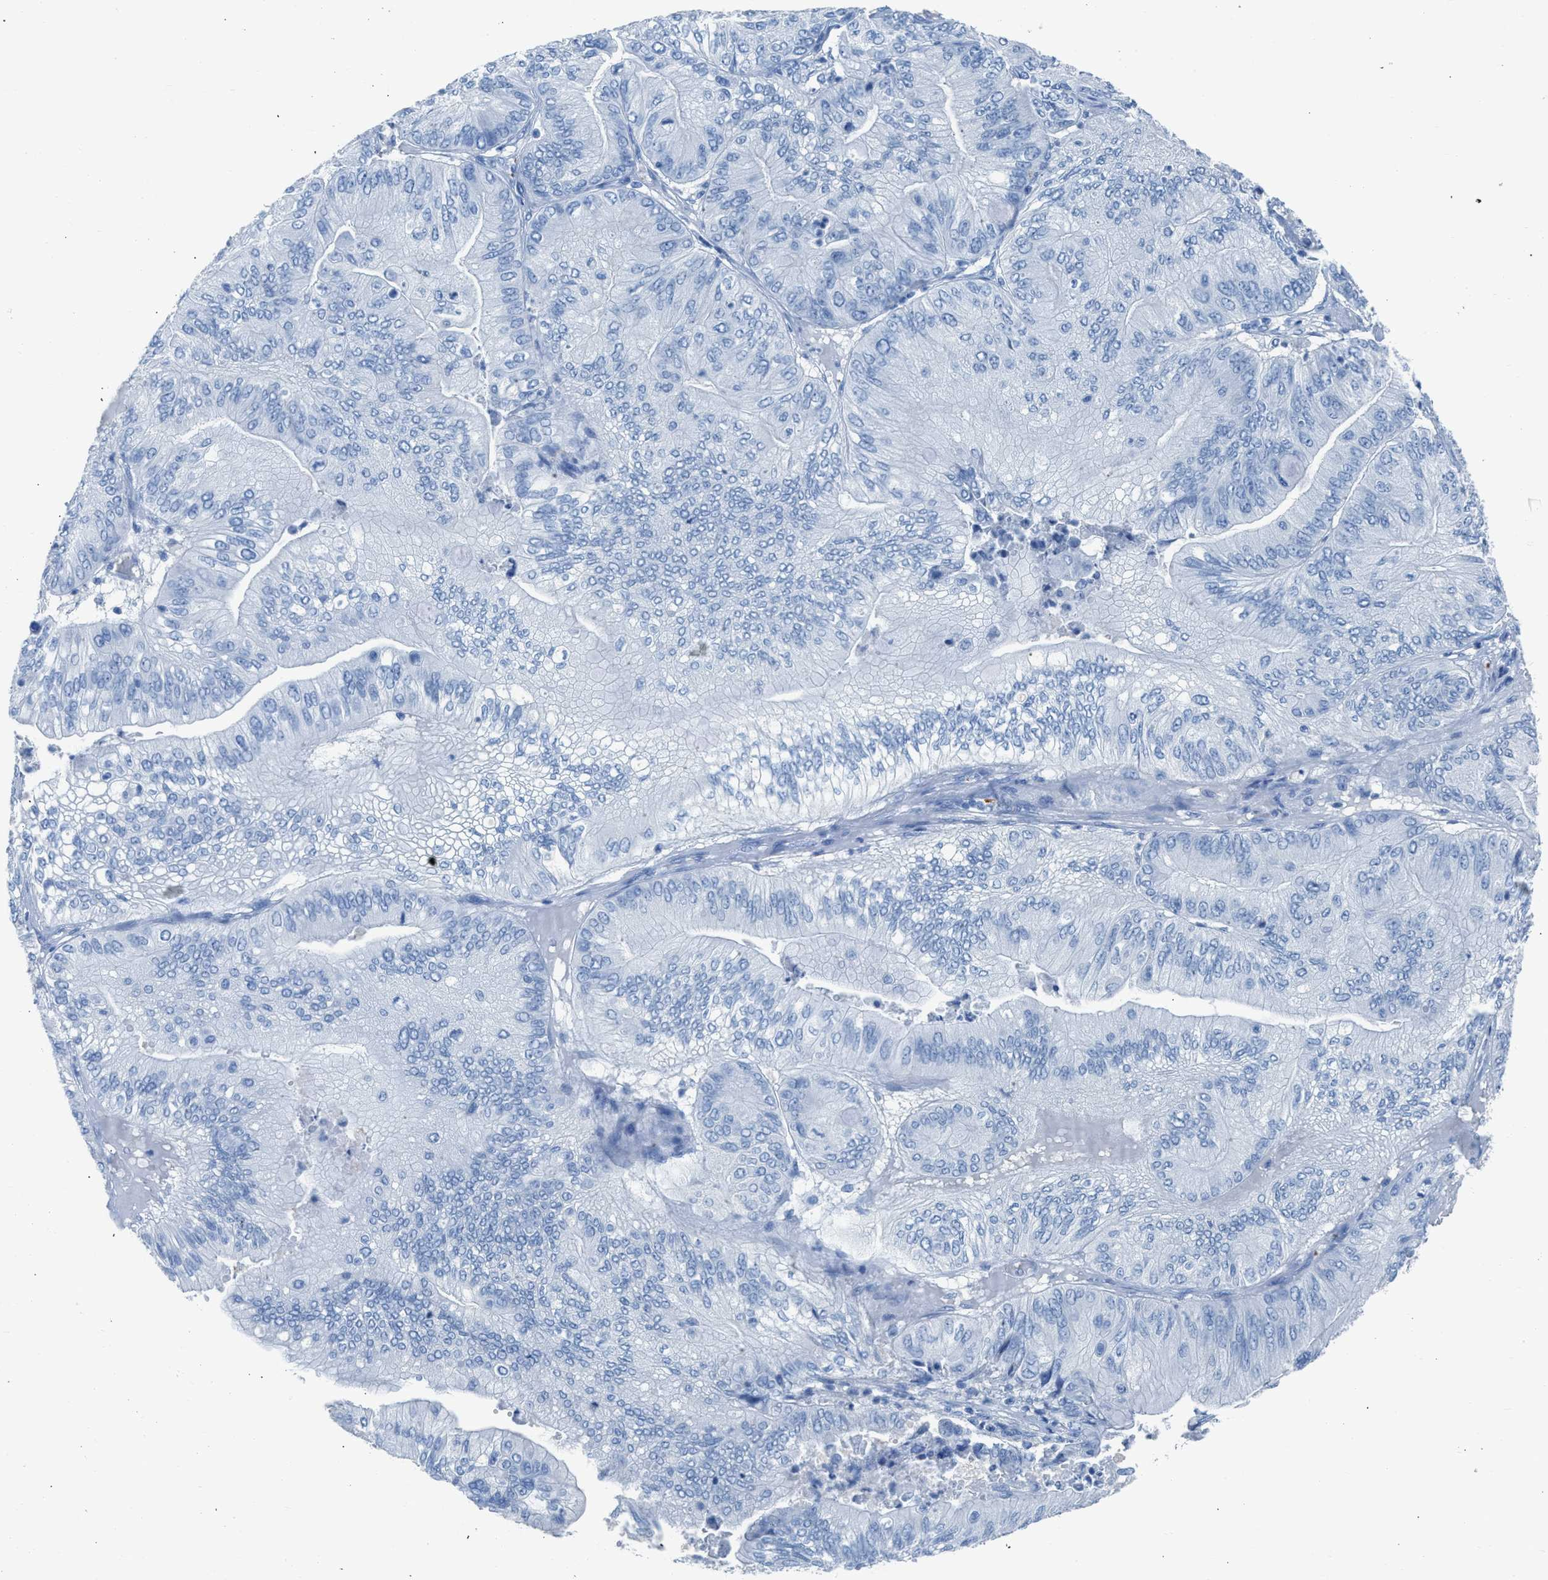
{"staining": {"intensity": "negative", "quantity": "none", "location": "none"}, "tissue": "ovarian cancer", "cell_type": "Tumor cells", "image_type": "cancer", "snomed": [{"axis": "morphology", "description": "Cystadenocarcinoma, mucinous, NOS"}, {"axis": "topography", "description": "Ovary"}], "caption": "Tumor cells show no significant staining in ovarian cancer.", "gene": "FAIM2", "patient": {"sex": "female", "age": 61}}